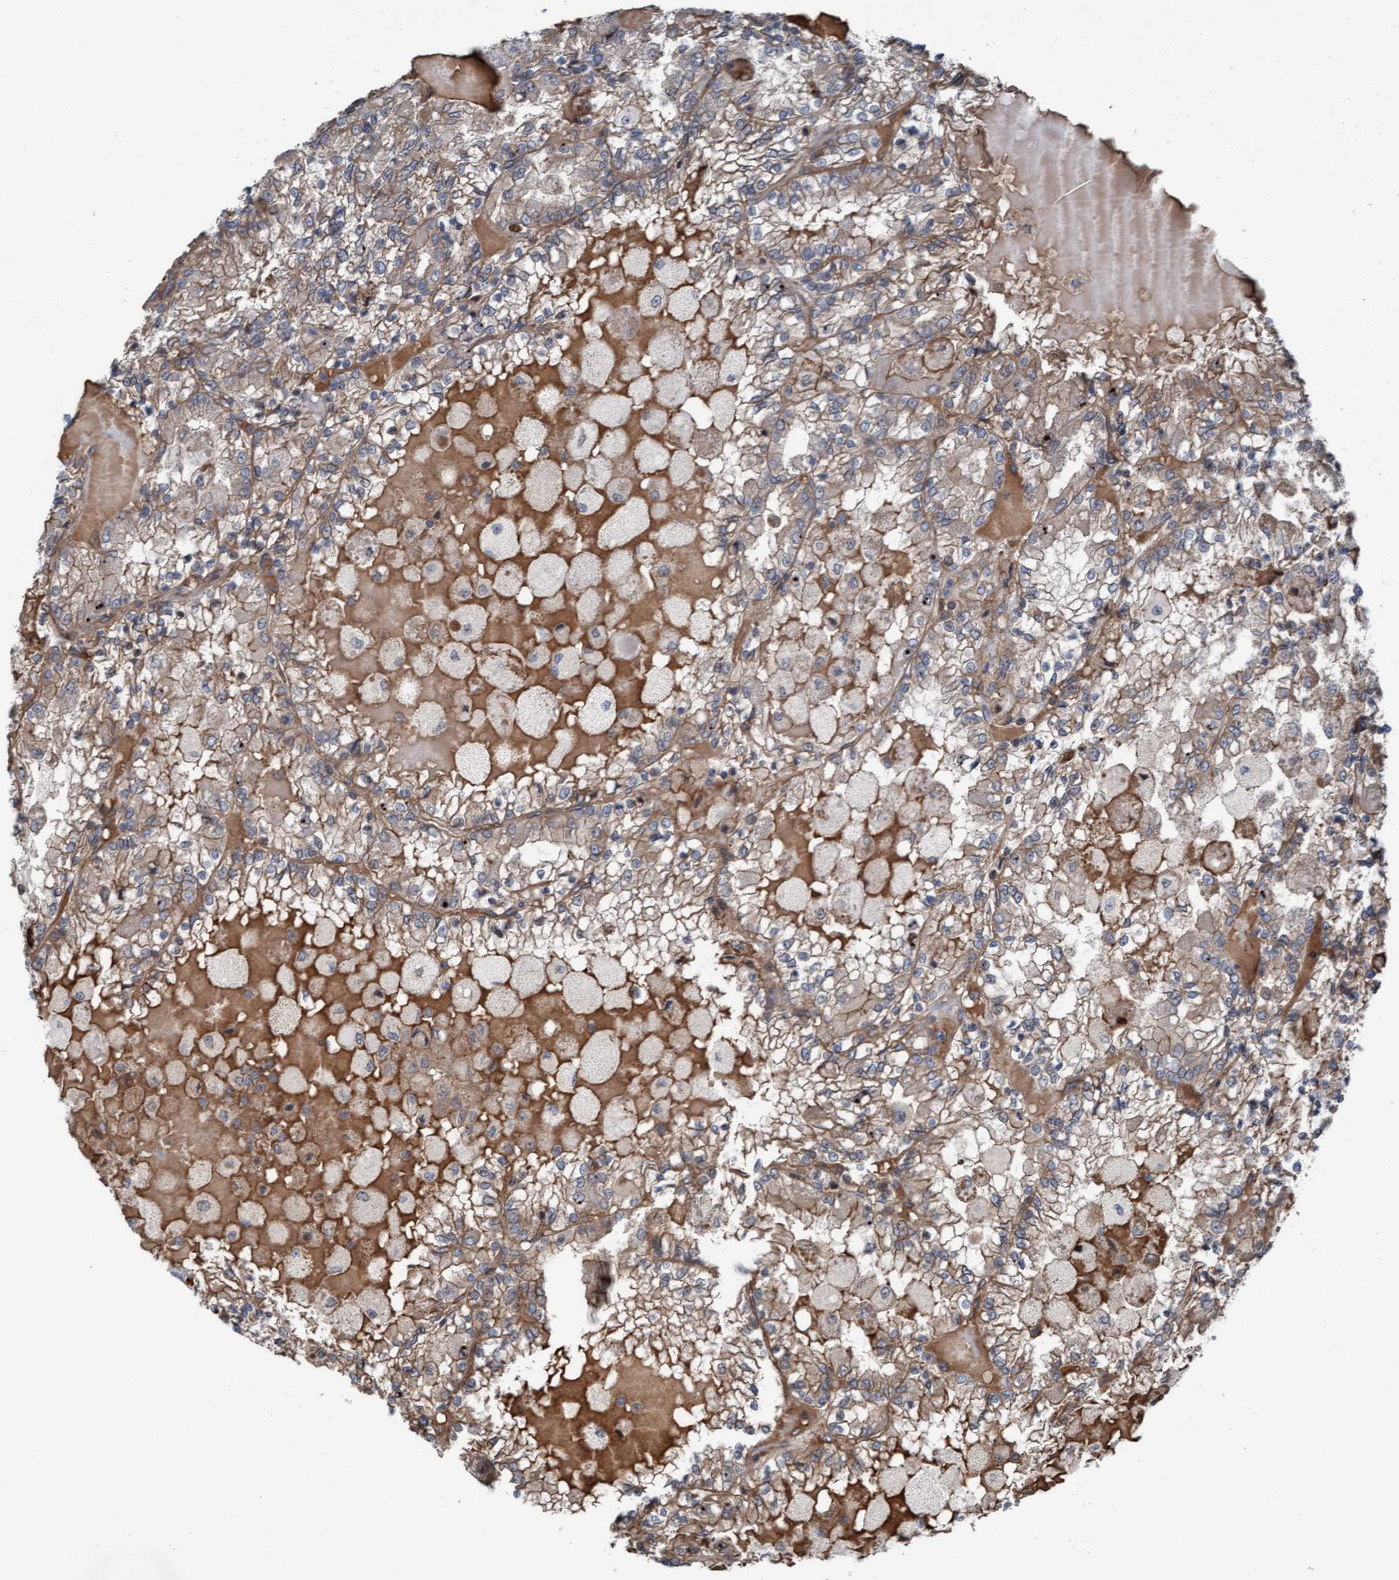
{"staining": {"intensity": "weak", "quantity": "25%-75%", "location": "cytoplasmic/membranous"}, "tissue": "renal cancer", "cell_type": "Tumor cells", "image_type": "cancer", "snomed": [{"axis": "morphology", "description": "Adenocarcinoma, NOS"}, {"axis": "topography", "description": "Kidney"}], "caption": "This is a histology image of immunohistochemistry staining of renal adenocarcinoma, which shows weak staining in the cytoplasmic/membranous of tumor cells.", "gene": "RAP1GAP2", "patient": {"sex": "female", "age": 56}}